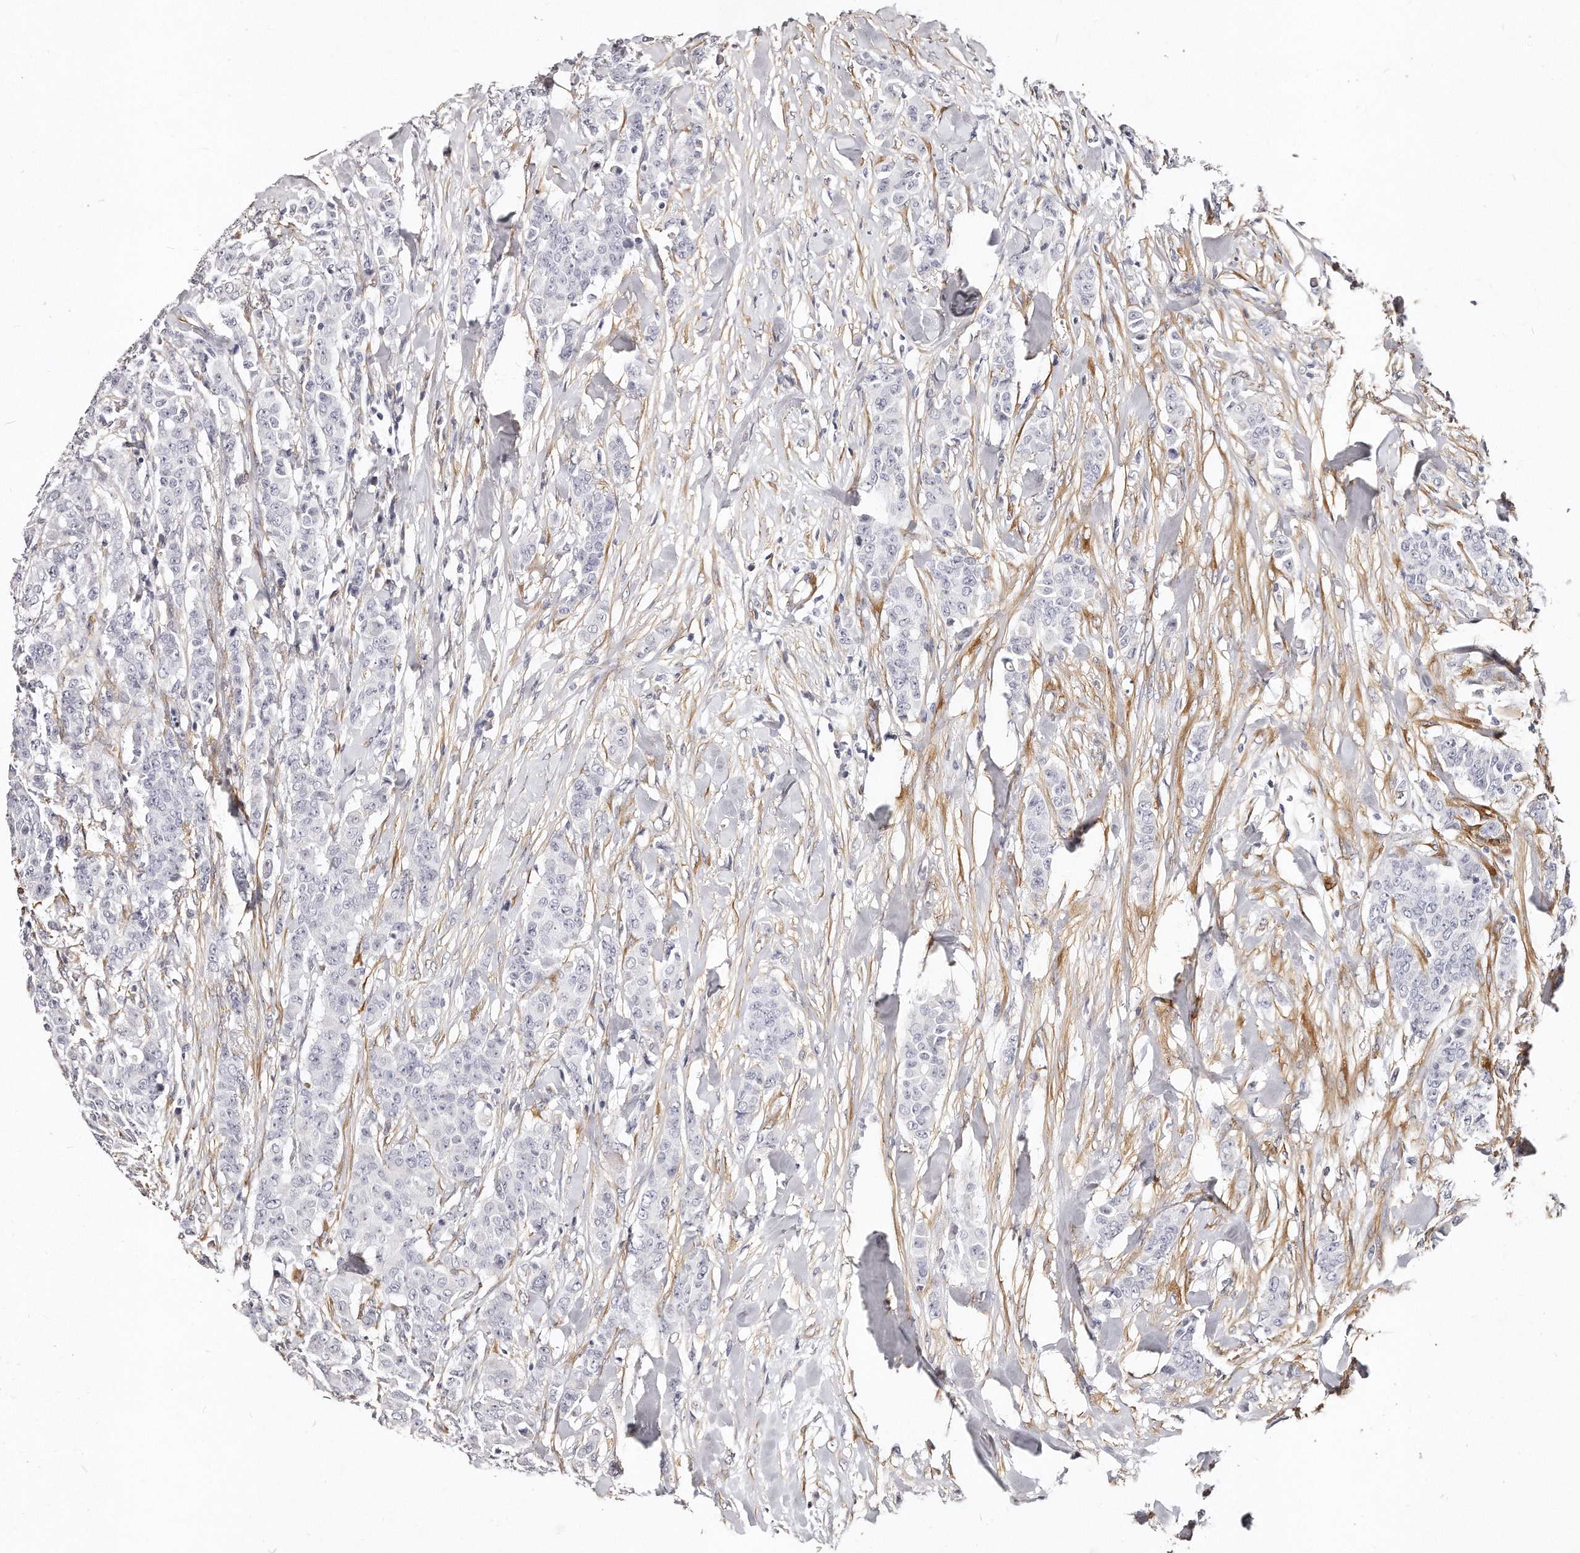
{"staining": {"intensity": "negative", "quantity": "none", "location": "none"}, "tissue": "breast cancer", "cell_type": "Tumor cells", "image_type": "cancer", "snomed": [{"axis": "morphology", "description": "Duct carcinoma"}, {"axis": "topography", "description": "Breast"}], "caption": "A high-resolution micrograph shows immunohistochemistry (IHC) staining of breast cancer (intraductal carcinoma), which reveals no significant staining in tumor cells.", "gene": "LMOD1", "patient": {"sex": "female", "age": 40}}